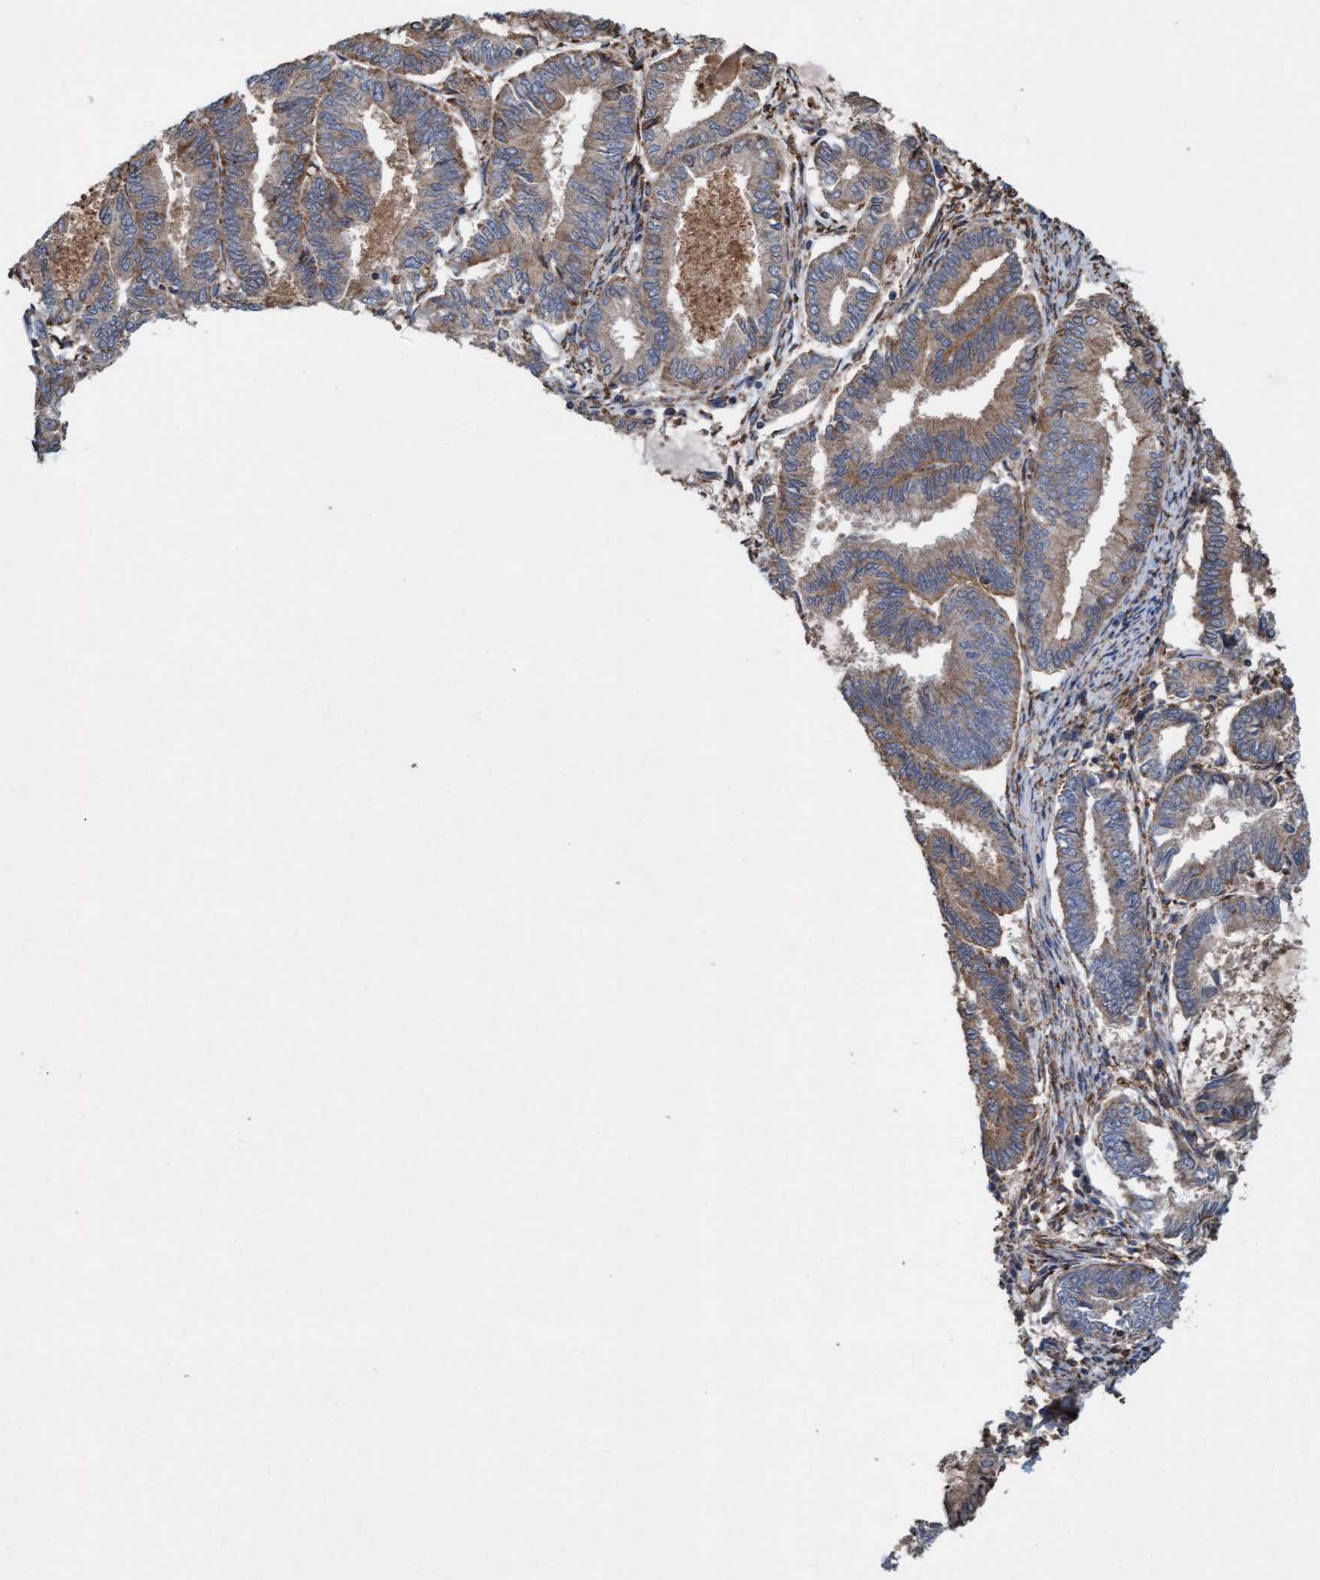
{"staining": {"intensity": "weak", "quantity": ">75%", "location": "cytoplasmic/membranous"}, "tissue": "endometrial cancer", "cell_type": "Tumor cells", "image_type": "cancer", "snomed": [{"axis": "morphology", "description": "Adenocarcinoma, NOS"}, {"axis": "topography", "description": "Endometrium"}], "caption": "Immunohistochemical staining of human endometrial cancer reveals weak cytoplasmic/membranous protein expression in approximately >75% of tumor cells.", "gene": "ERAL1", "patient": {"sex": "female", "age": 86}}